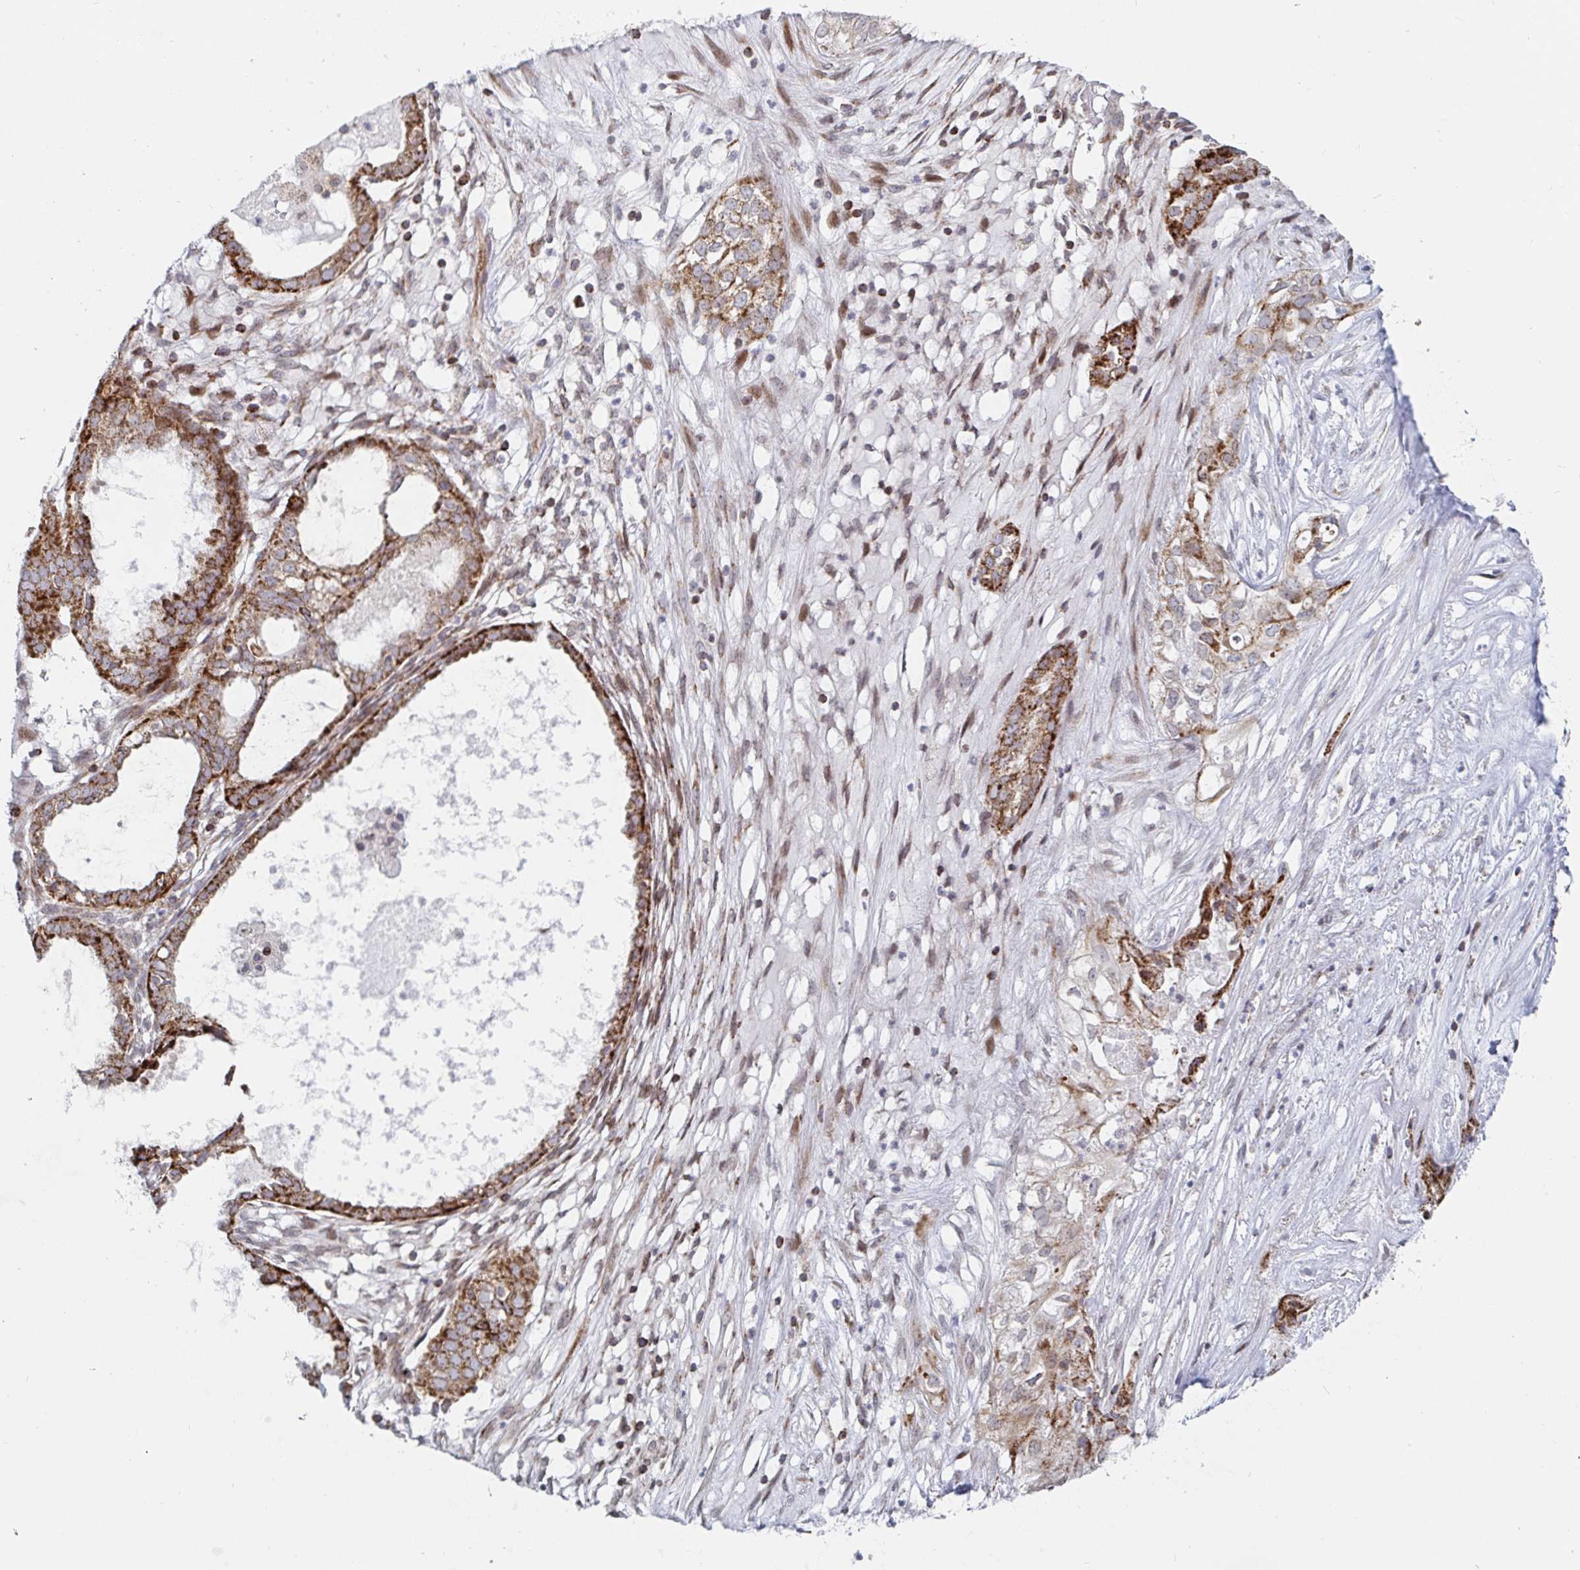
{"staining": {"intensity": "strong", "quantity": ">75%", "location": "cytoplasmic/membranous"}, "tissue": "ovarian cancer", "cell_type": "Tumor cells", "image_type": "cancer", "snomed": [{"axis": "morphology", "description": "Carcinoma, endometroid"}, {"axis": "topography", "description": "Ovary"}], "caption": "Tumor cells exhibit strong cytoplasmic/membranous expression in approximately >75% of cells in endometroid carcinoma (ovarian).", "gene": "STARD8", "patient": {"sex": "female", "age": 64}}